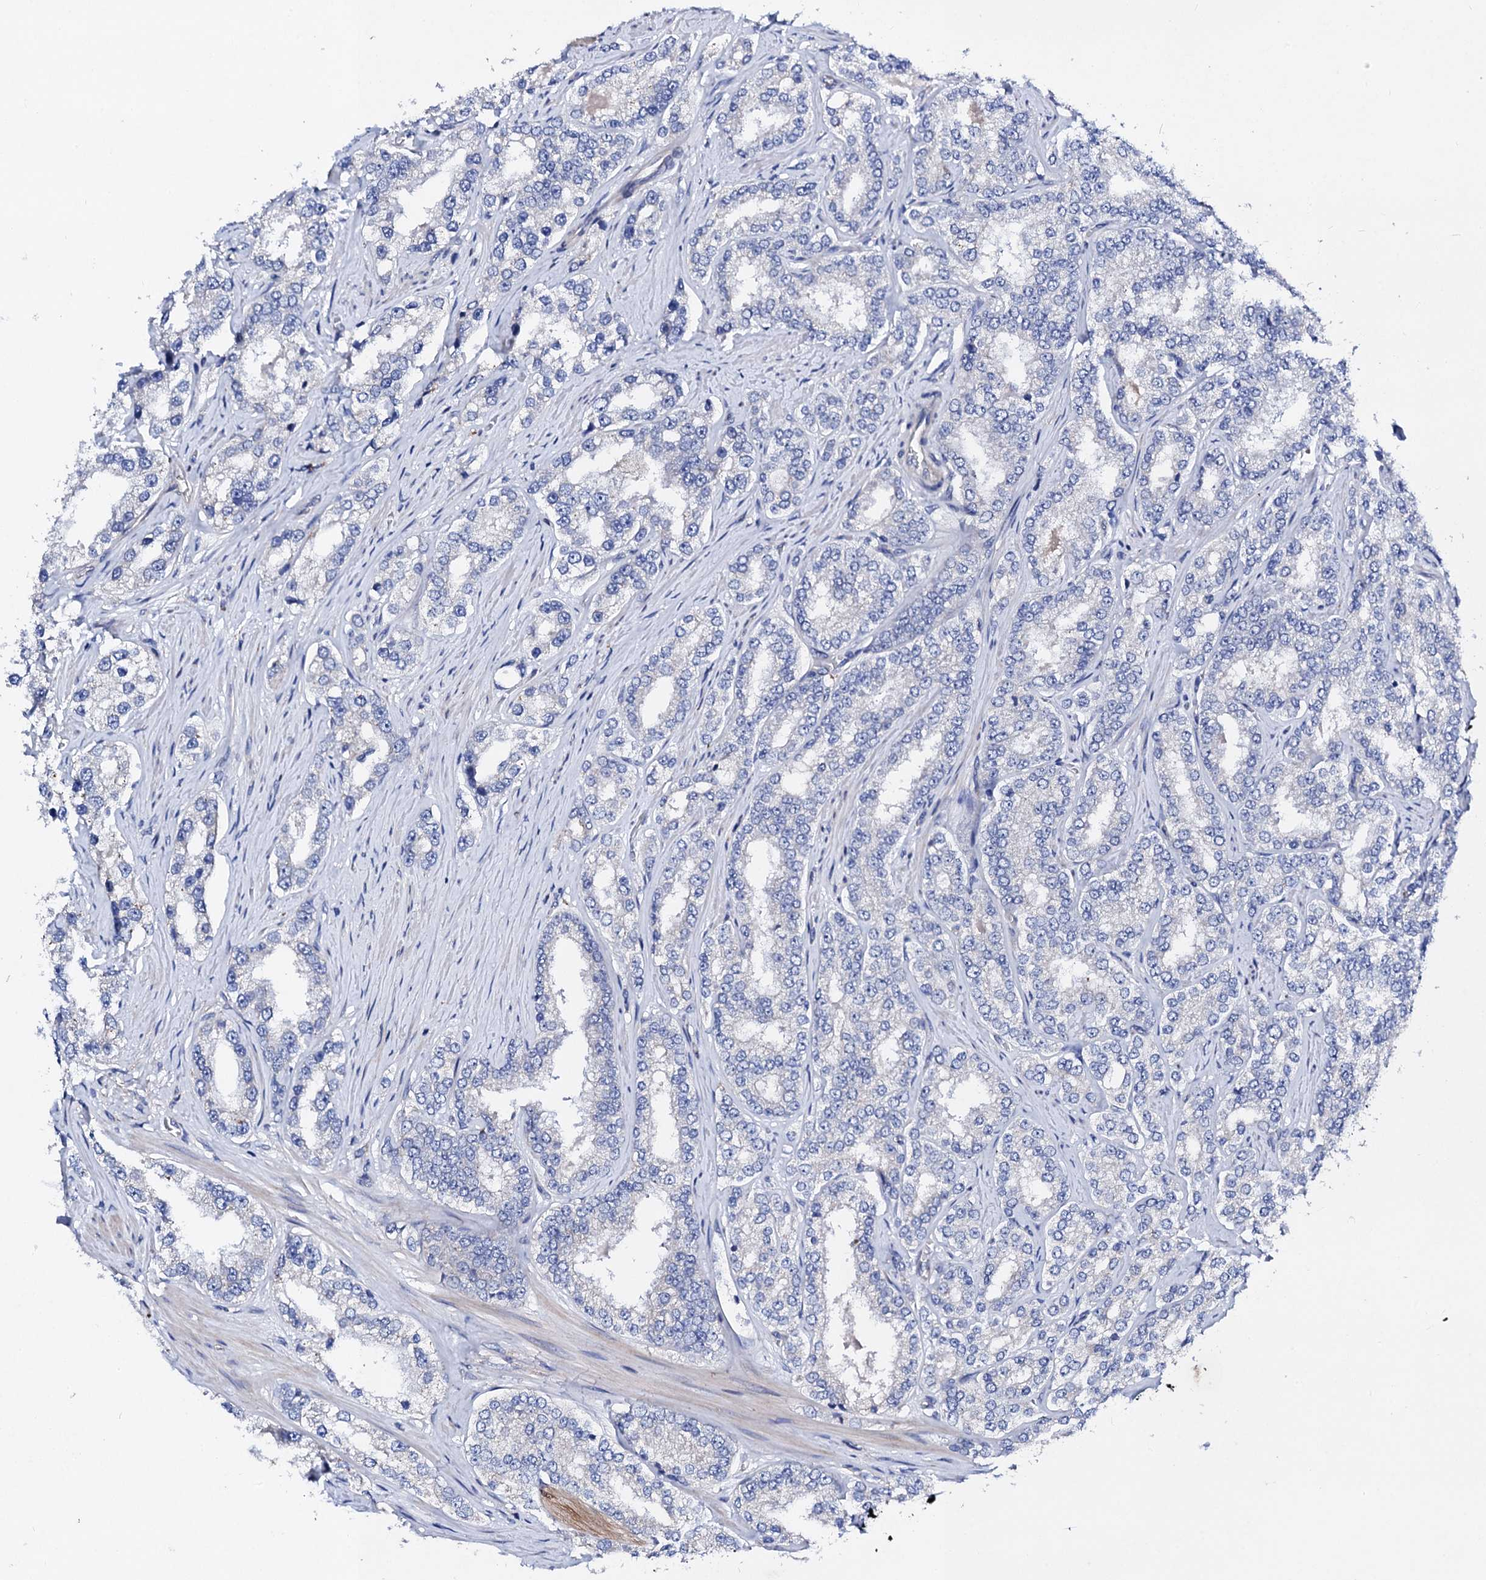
{"staining": {"intensity": "negative", "quantity": "none", "location": "none"}, "tissue": "prostate cancer", "cell_type": "Tumor cells", "image_type": "cancer", "snomed": [{"axis": "morphology", "description": "Normal tissue, NOS"}, {"axis": "morphology", "description": "Adenocarcinoma, High grade"}, {"axis": "topography", "description": "Prostate"}], "caption": "Protein analysis of prostate cancer (adenocarcinoma (high-grade)) reveals no significant positivity in tumor cells. The staining was performed using DAB (3,3'-diaminobenzidine) to visualize the protein expression in brown, while the nuclei were stained in blue with hematoxylin (Magnification: 20x).", "gene": "KLHL32", "patient": {"sex": "male", "age": 83}}